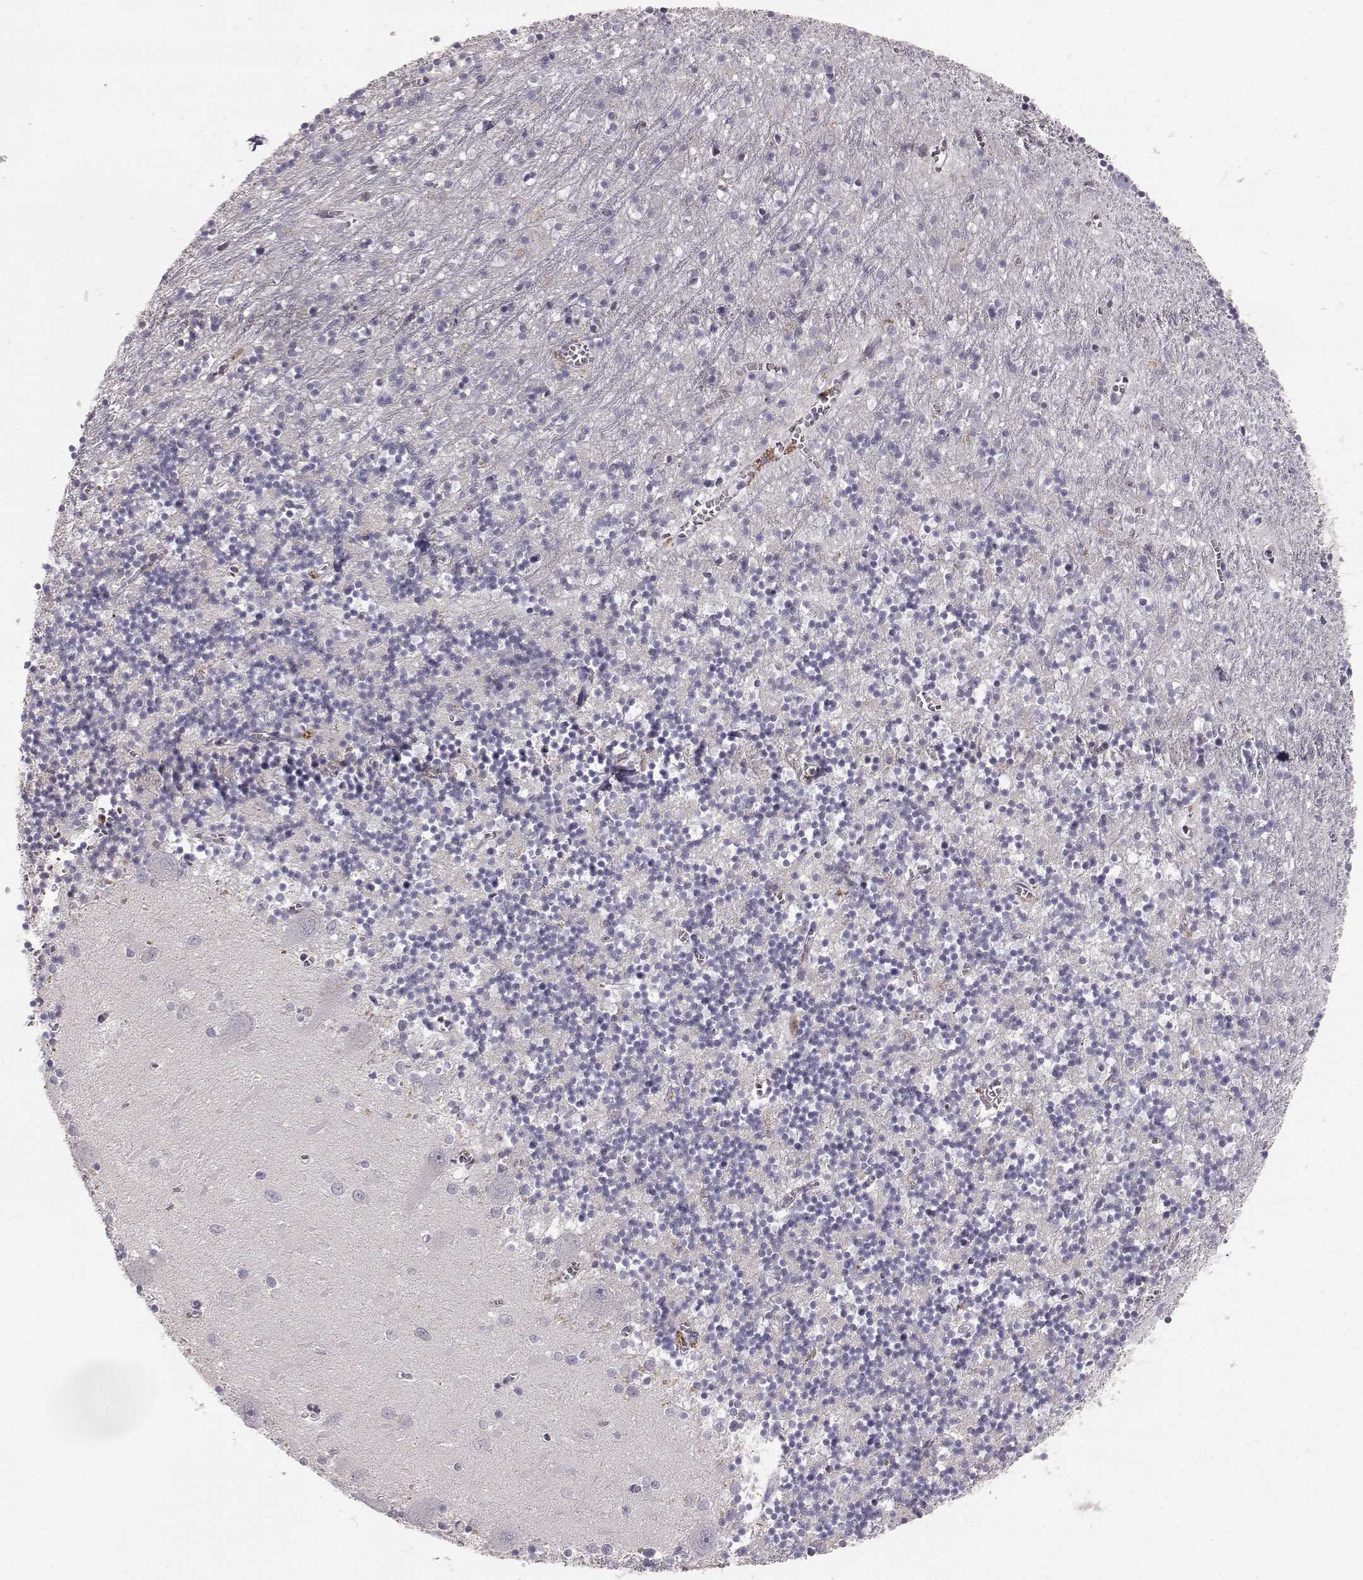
{"staining": {"intensity": "negative", "quantity": "none", "location": "none"}, "tissue": "cerebellum", "cell_type": "Cells in granular layer", "image_type": "normal", "snomed": [{"axis": "morphology", "description": "Normal tissue, NOS"}, {"axis": "topography", "description": "Cerebellum"}], "caption": "An immunohistochemistry image of benign cerebellum is shown. There is no staining in cells in granular layer of cerebellum. Nuclei are stained in blue.", "gene": "GRAP2", "patient": {"sex": "female", "age": 64}}